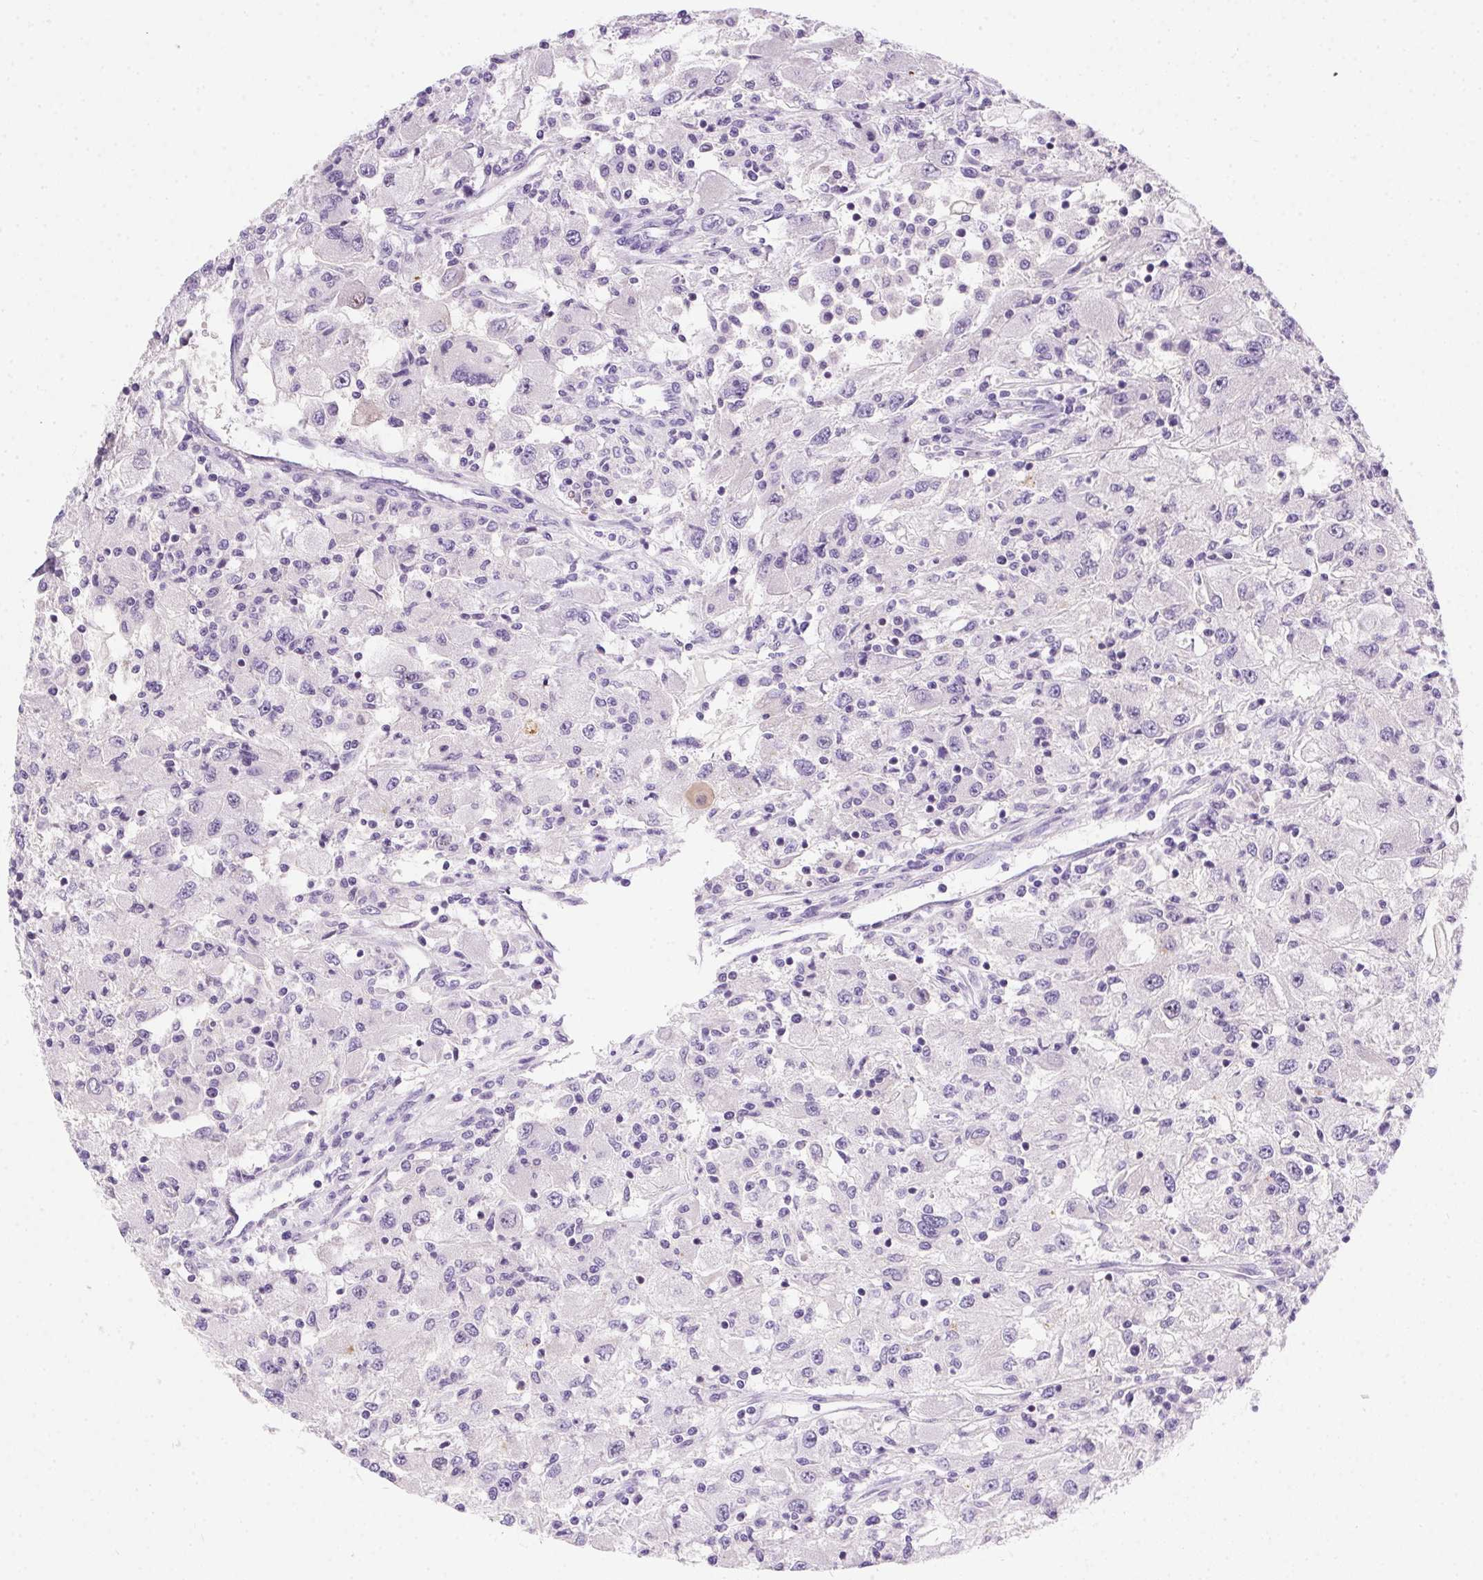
{"staining": {"intensity": "negative", "quantity": "none", "location": "none"}, "tissue": "renal cancer", "cell_type": "Tumor cells", "image_type": "cancer", "snomed": [{"axis": "morphology", "description": "Adenocarcinoma, NOS"}, {"axis": "topography", "description": "Kidney"}], "caption": "A micrograph of human renal cancer (adenocarcinoma) is negative for staining in tumor cells. The staining was performed using DAB (3,3'-diaminobenzidine) to visualize the protein expression in brown, while the nuclei were stained in blue with hematoxylin (Magnification: 20x).", "gene": "SSTR4", "patient": {"sex": "female", "age": 67}}